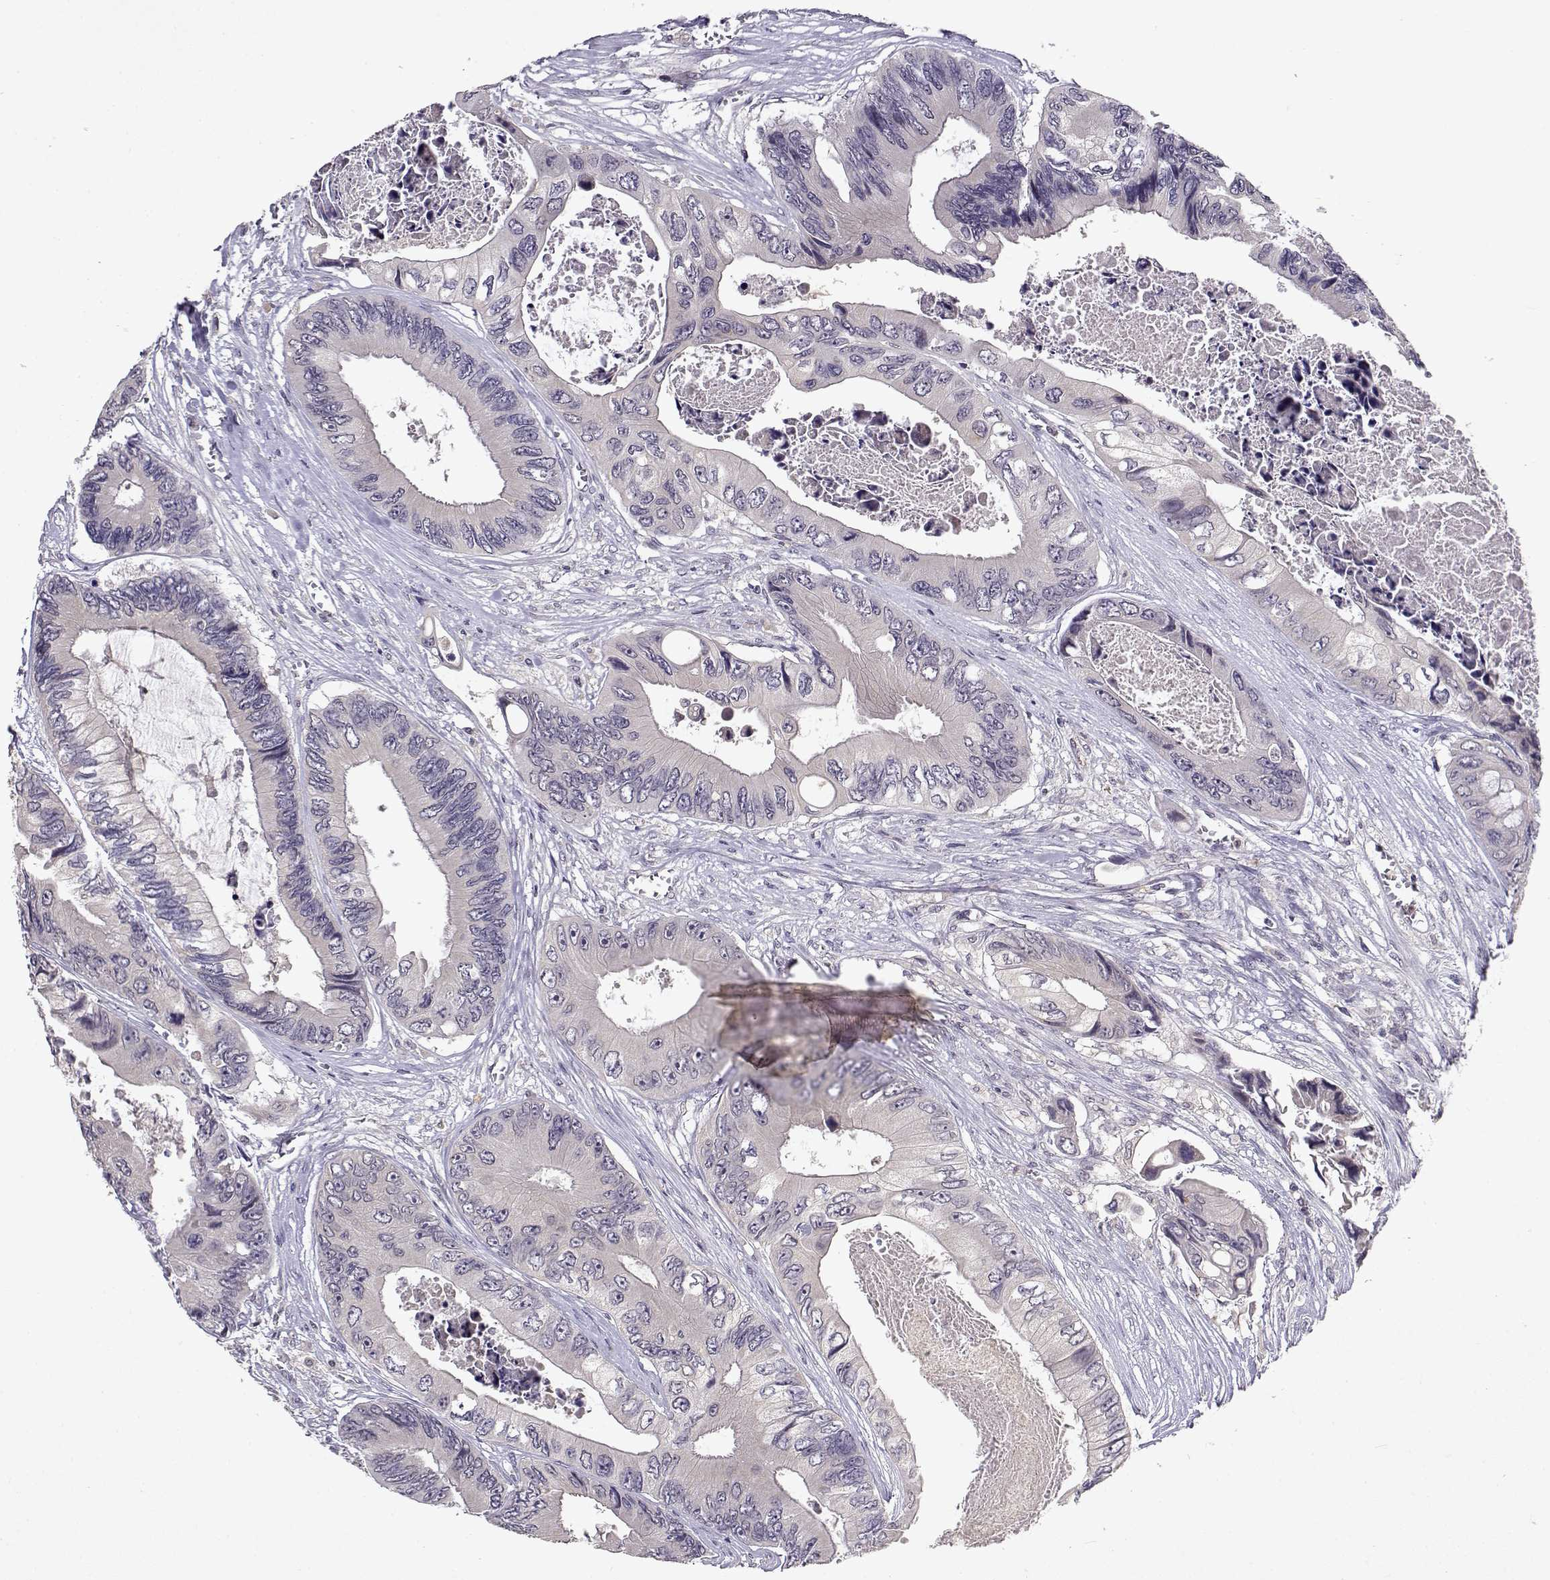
{"staining": {"intensity": "negative", "quantity": "none", "location": "none"}, "tissue": "colorectal cancer", "cell_type": "Tumor cells", "image_type": "cancer", "snomed": [{"axis": "morphology", "description": "Adenocarcinoma, NOS"}, {"axis": "topography", "description": "Rectum"}], "caption": "Tumor cells show no significant protein expression in colorectal cancer.", "gene": "BMX", "patient": {"sex": "male", "age": 63}}